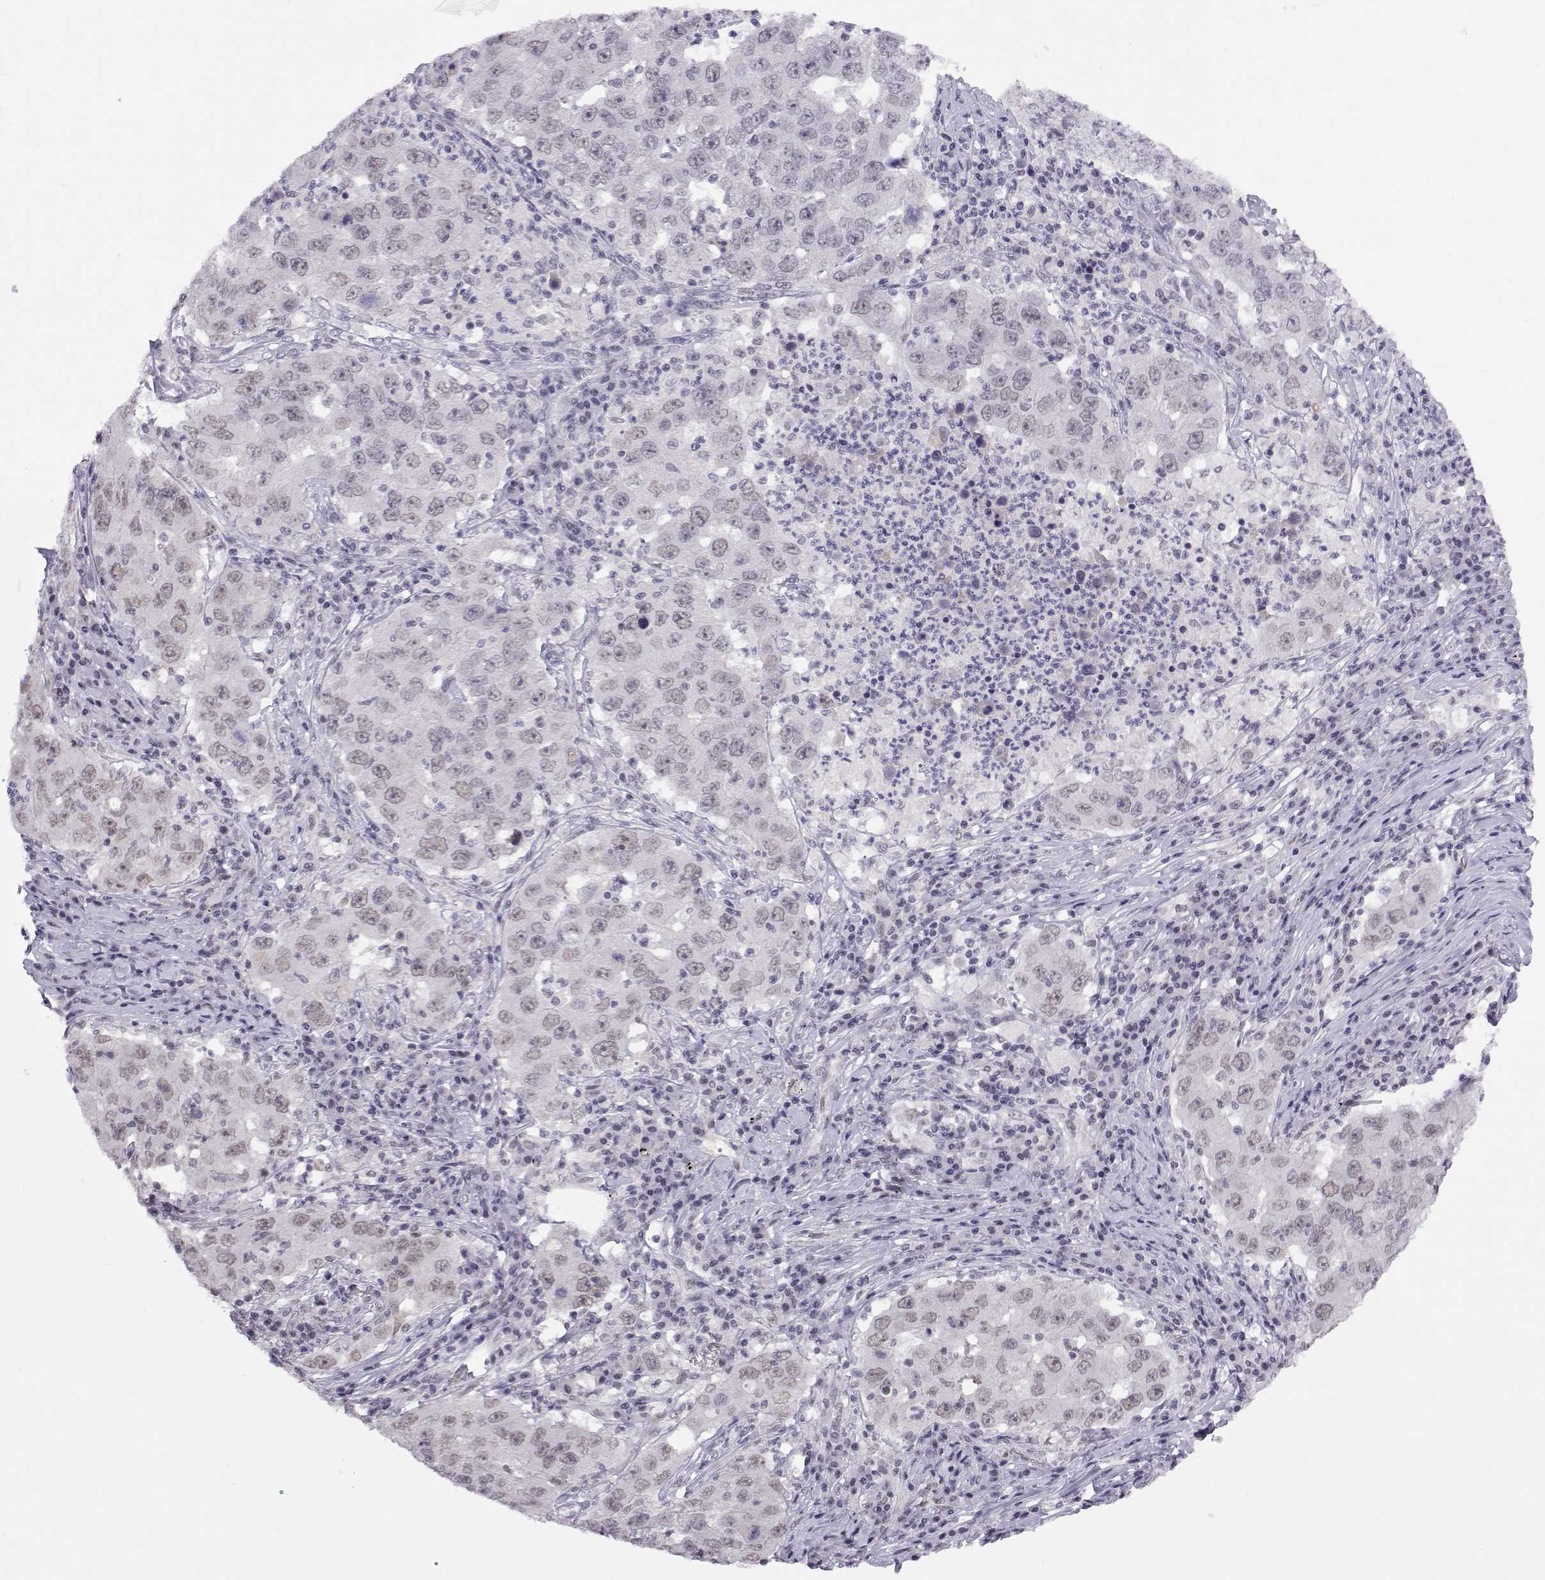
{"staining": {"intensity": "negative", "quantity": "none", "location": "none"}, "tissue": "lung cancer", "cell_type": "Tumor cells", "image_type": "cancer", "snomed": [{"axis": "morphology", "description": "Adenocarcinoma, NOS"}, {"axis": "topography", "description": "Lung"}], "caption": "Tumor cells show no significant positivity in lung adenocarcinoma.", "gene": "MED26", "patient": {"sex": "male", "age": 73}}